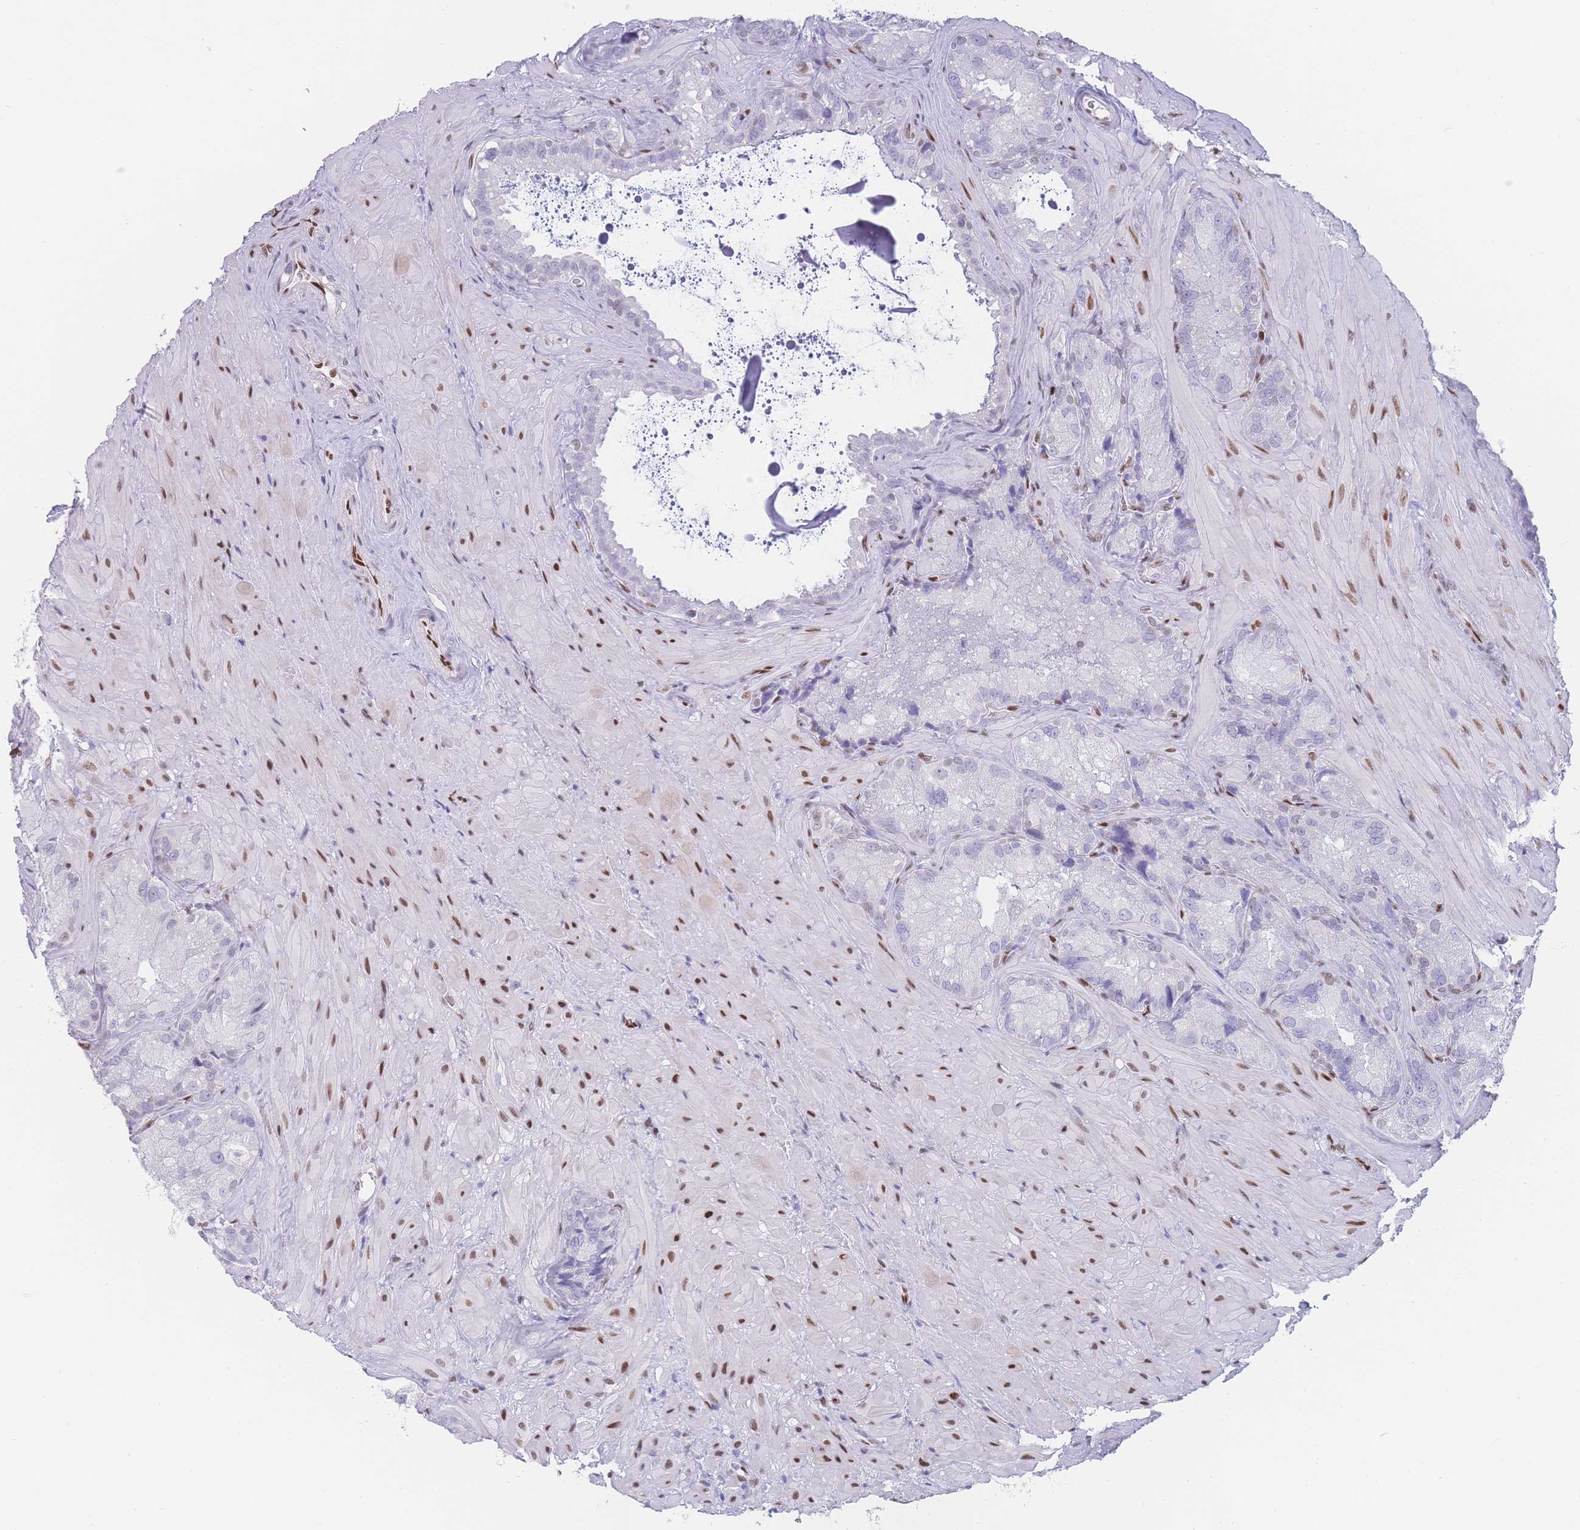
{"staining": {"intensity": "weak", "quantity": "<25%", "location": "nuclear"}, "tissue": "seminal vesicle", "cell_type": "Glandular cells", "image_type": "normal", "snomed": [{"axis": "morphology", "description": "Normal tissue, NOS"}, {"axis": "topography", "description": "Seminal veicle"}], "caption": "This is an IHC image of normal human seminal vesicle. There is no expression in glandular cells.", "gene": "PSMB5", "patient": {"sex": "male", "age": 62}}